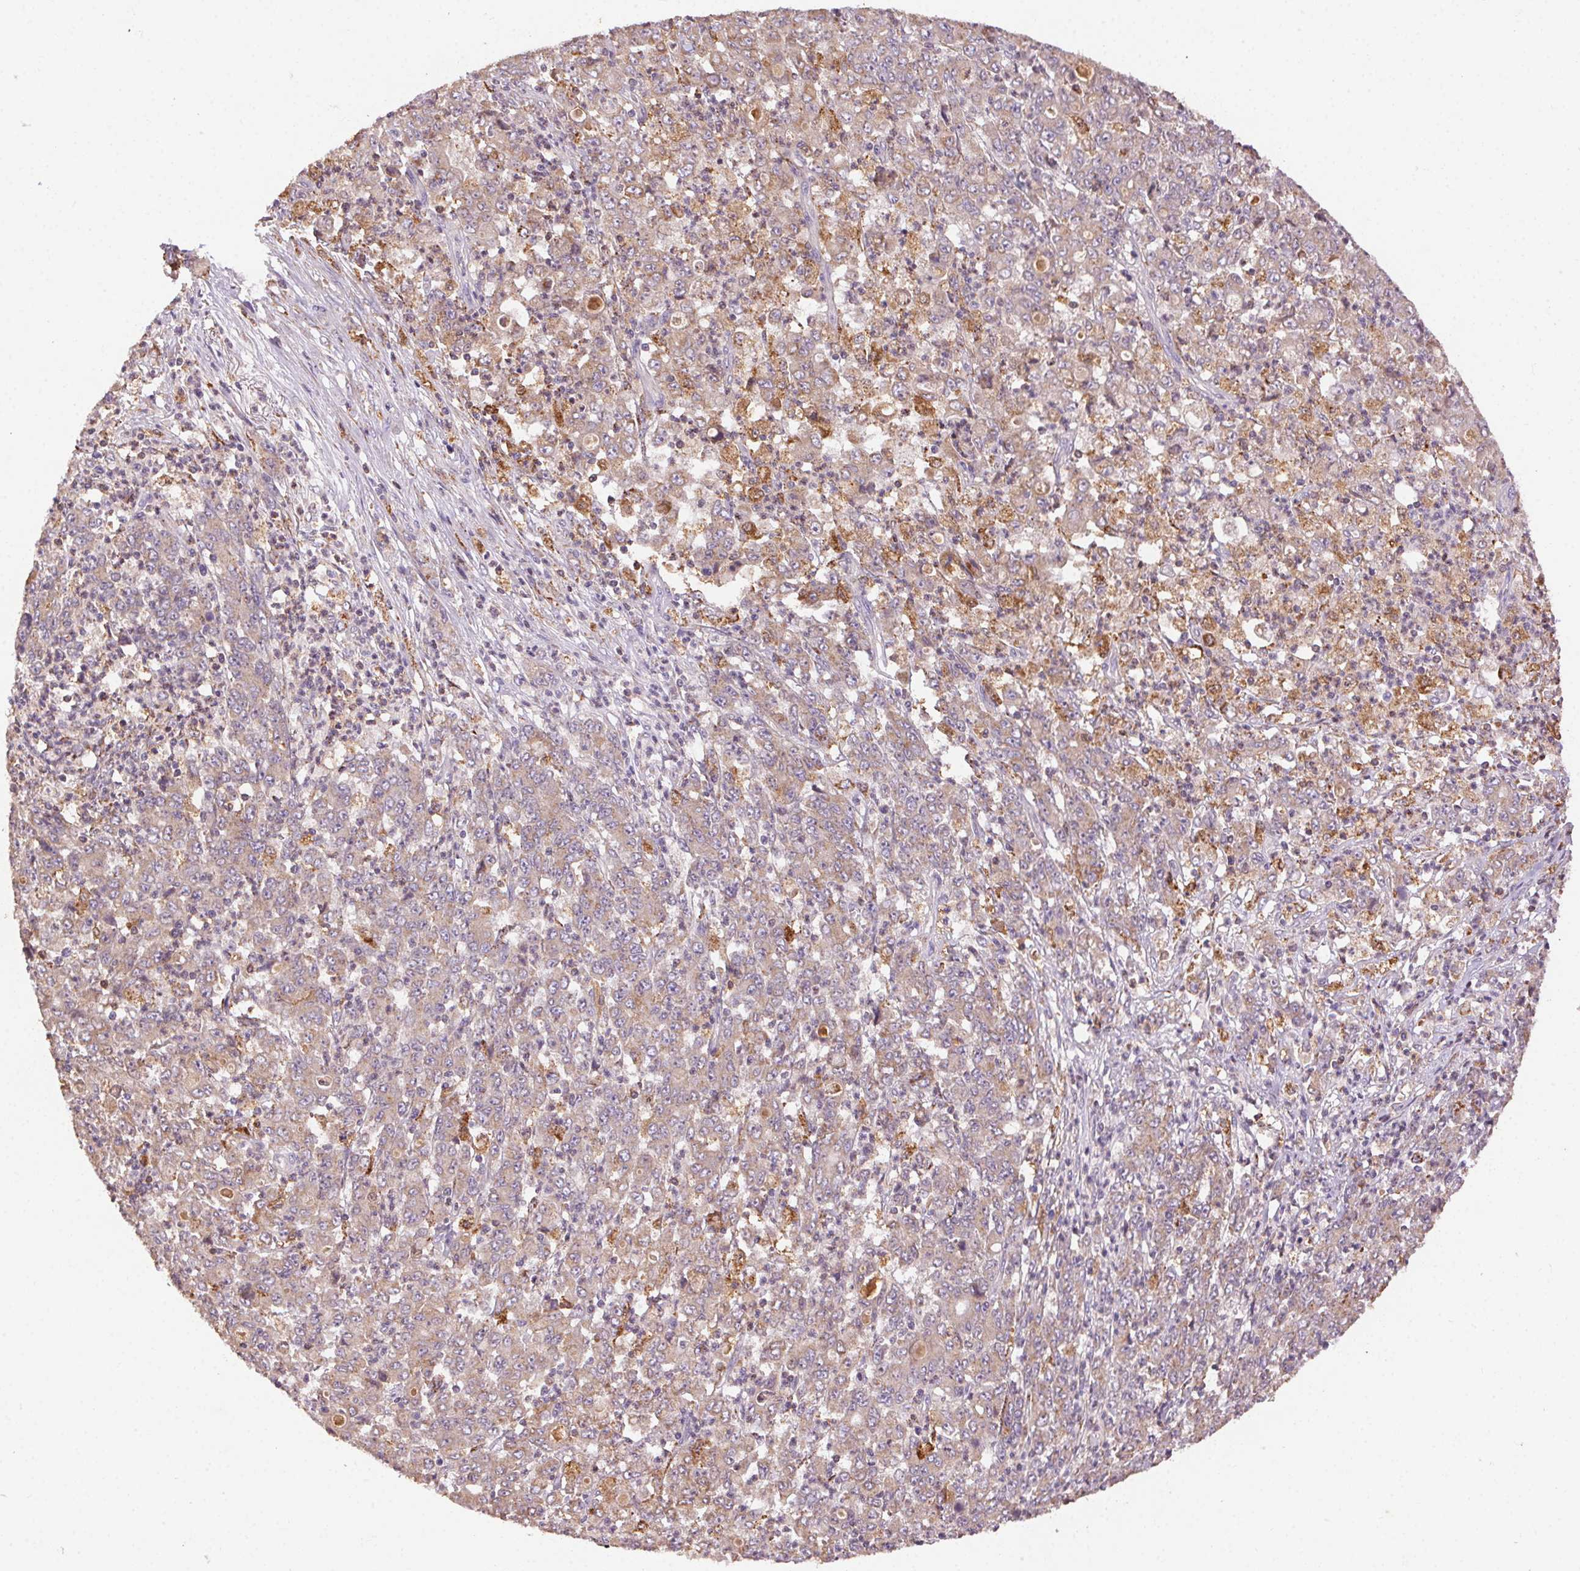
{"staining": {"intensity": "weak", "quantity": "25%-75%", "location": "cytoplasmic/membranous"}, "tissue": "stomach cancer", "cell_type": "Tumor cells", "image_type": "cancer", "snomed": [{"axis": "morphology", "description": "Adenocarcinoma, NOS"}, {"axis": "topography", "description": "Stomach, lower"}], "caption": "There is low levels of weak cytoplasmic/membranous positivity in tumor cells of stomach cancer (adenocarcinoma), as demonstrated by immunohistochemical staining (brown color).", "gene": "FNBP1L", "patient": {"sex": "female", "age": 71}}